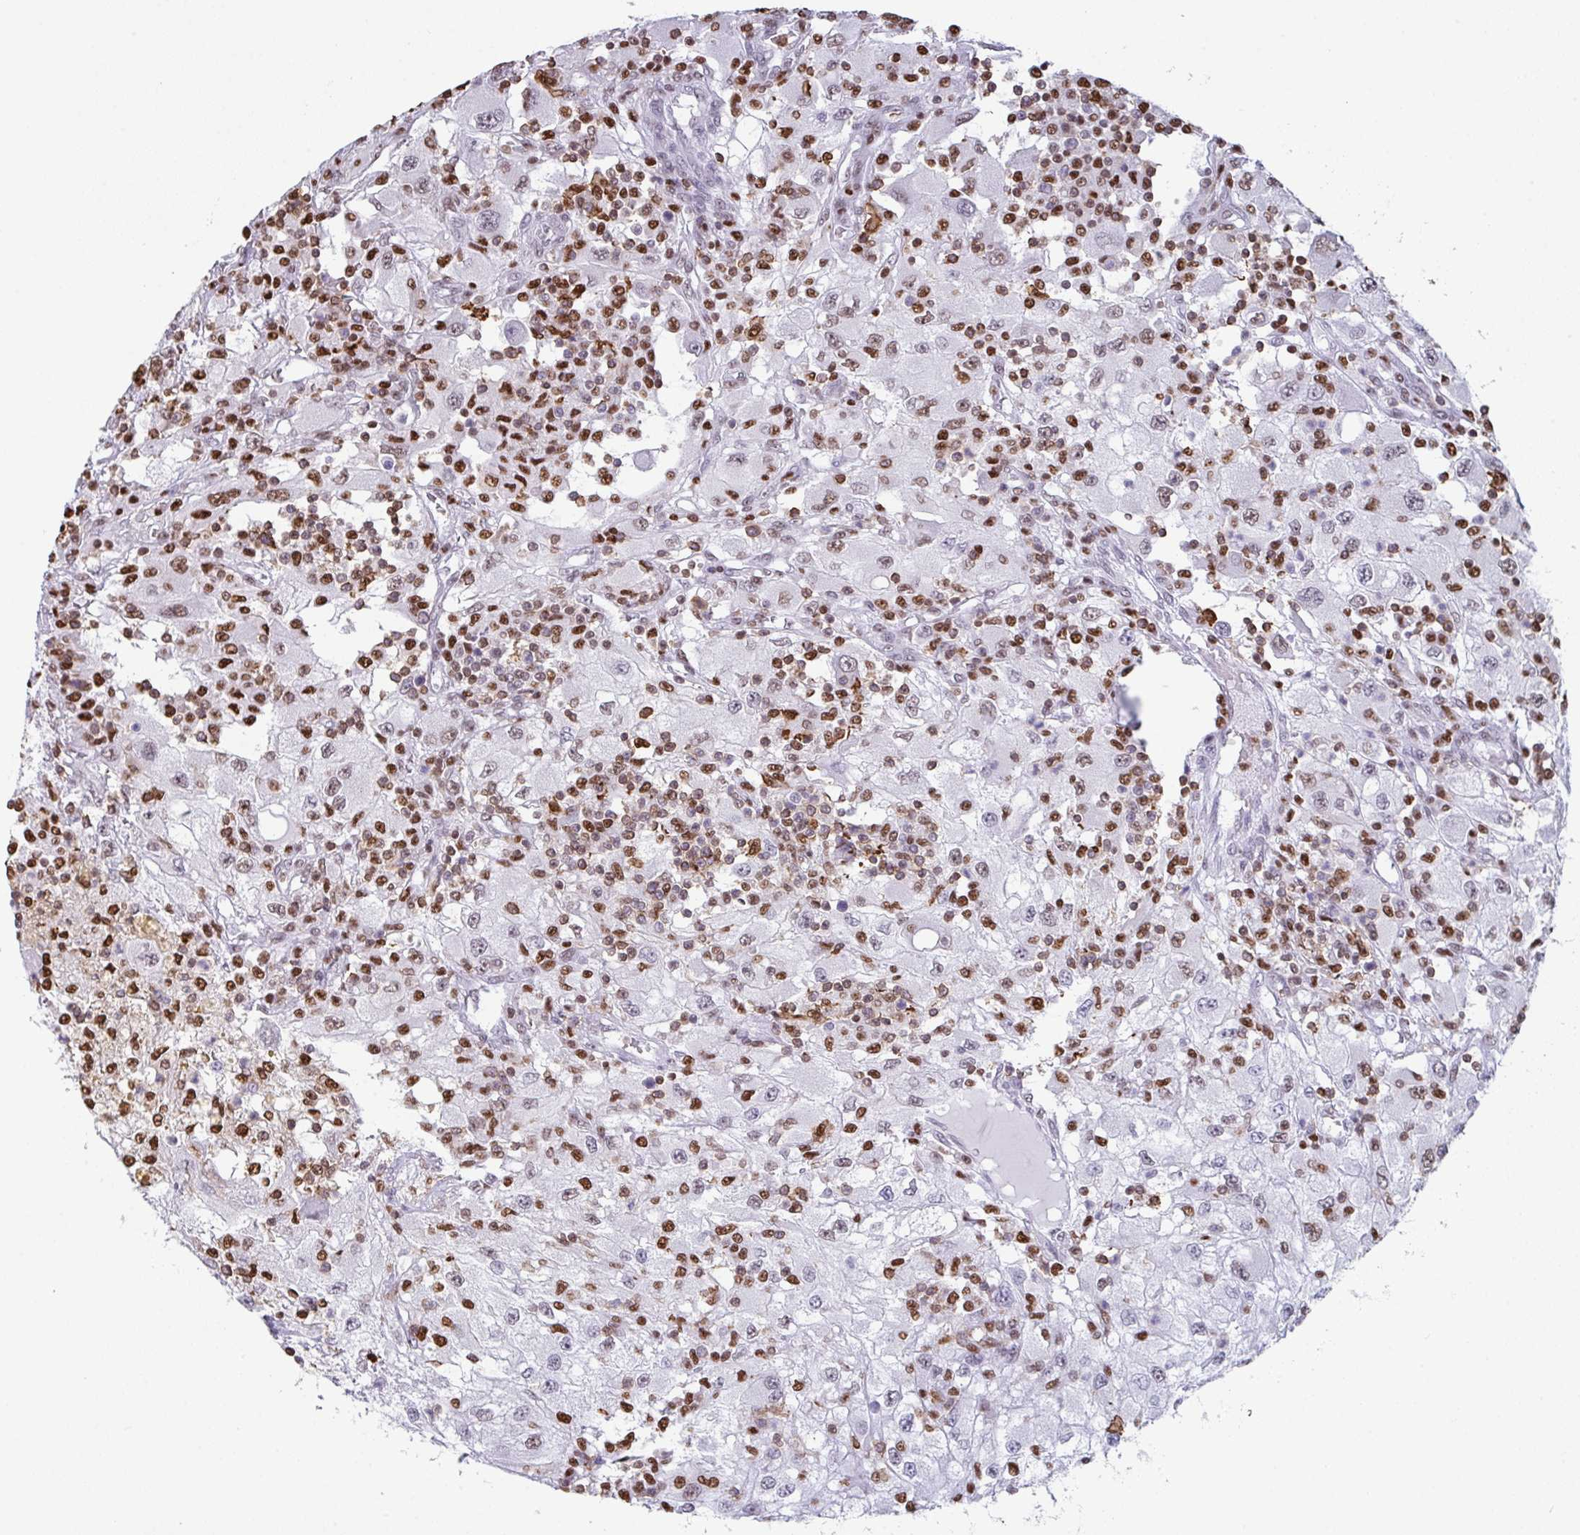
{"staining": {"intensity": "negative", "quantity": "none", "location": "none"}, "tissue": "renal cancer", "cell_type": "Tumor cells", "image_type": "cancer", "snomed": [{"axis": "morphology", "description": "Adenocarcinoma, NOS"}, {"axis": "topography", "description": "Kidney"}], "caption": "Histopathology image shows no protein expression in tumor cells of adenocarcinoma (renal) tissue.", "gene": "BTBD10", "patient": {"sex": "female", "age": 67}}